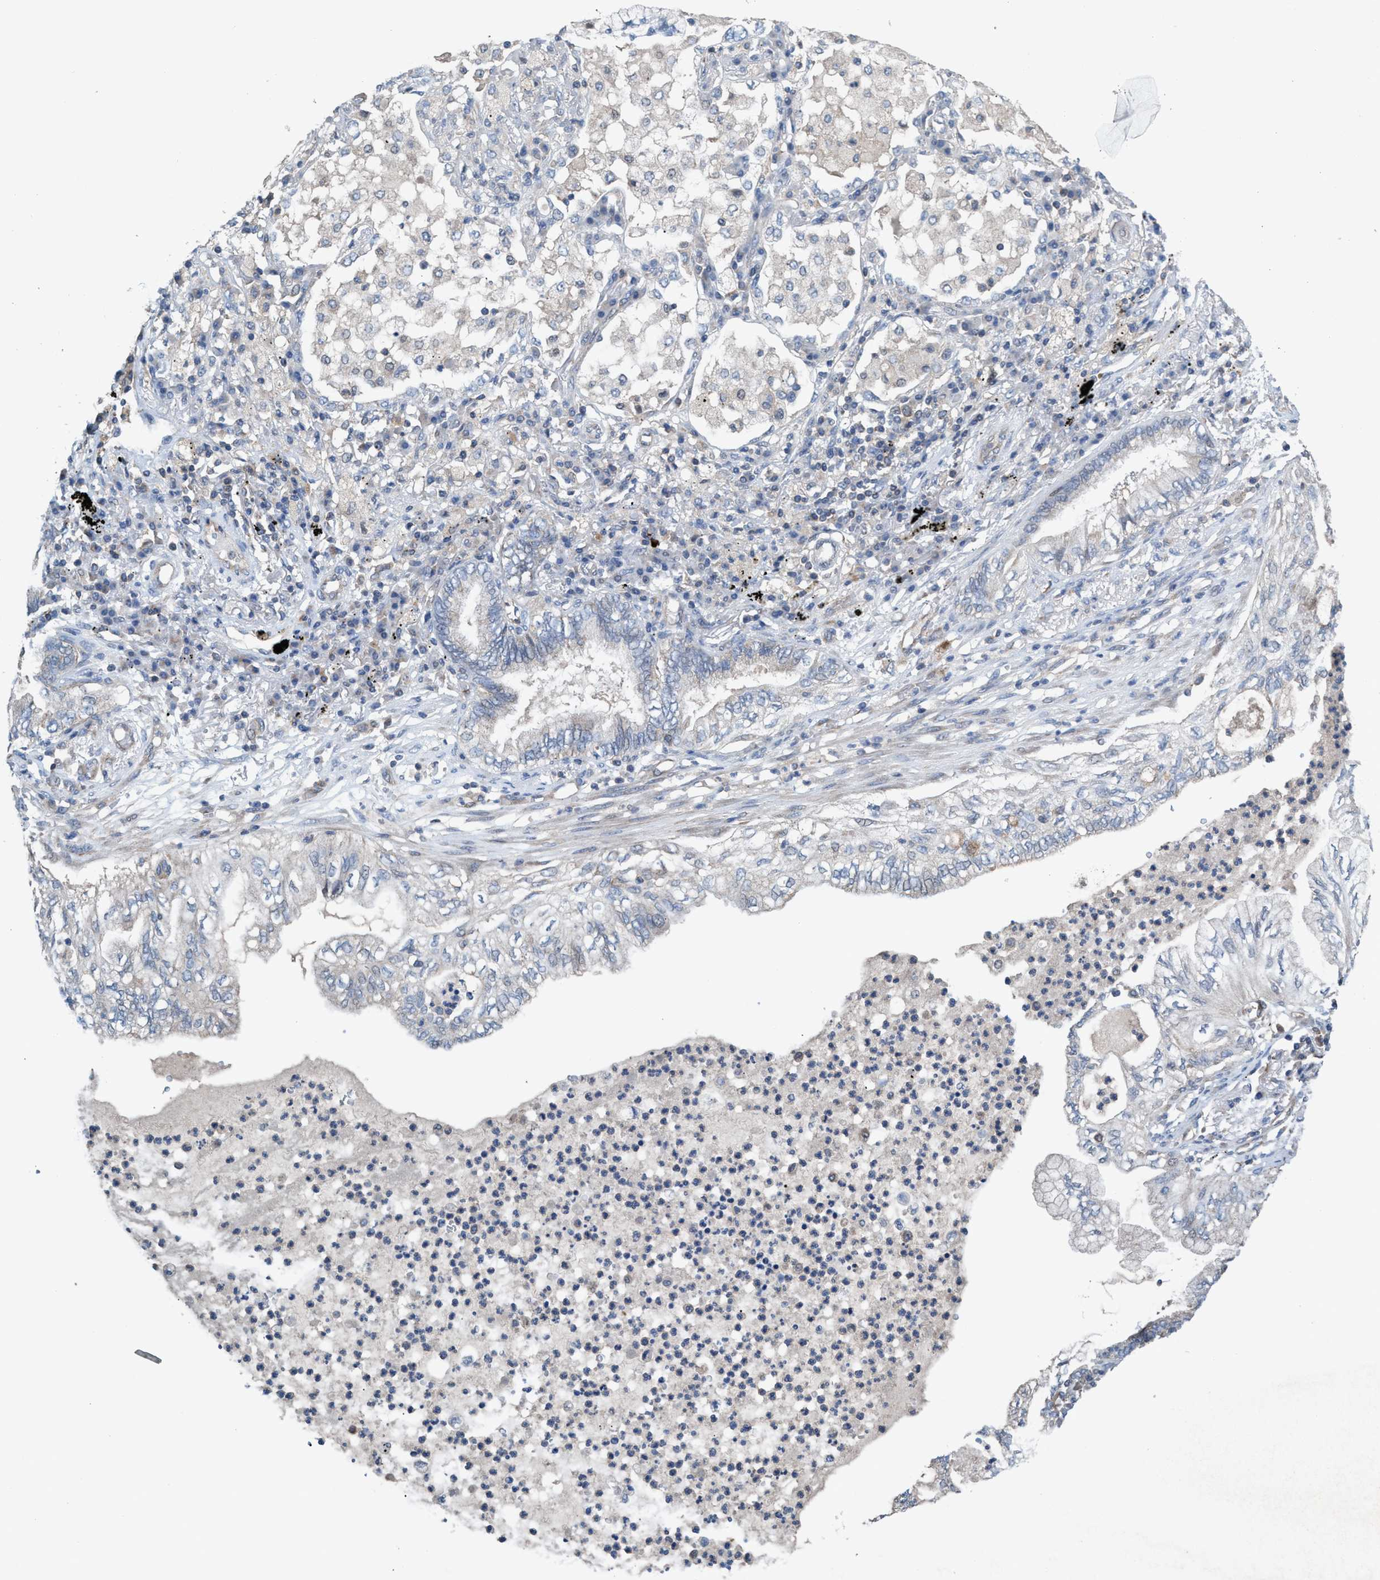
{"staining": {"intensity": "negative", "quantity": "none", "location": "none"}, "tissue": "lung cancer", "cell_type": "Tumor cells", "image_type": "cancer", "snomed": [{"axis": "morphology", "description": "Normal tissue, NOS"}, {"axis": "morphology", "description": "Adenocarcinoma, NOS"}, {"axis": "topography", "description": "Bronchus"}, {"axis": "topography", "description": "Lung"}], "caption": "The image demonstrates no significant expression in tumor cells of lung cancer.", "gene": "MRM1", "patient": {"sex": "female", "age": 70}}